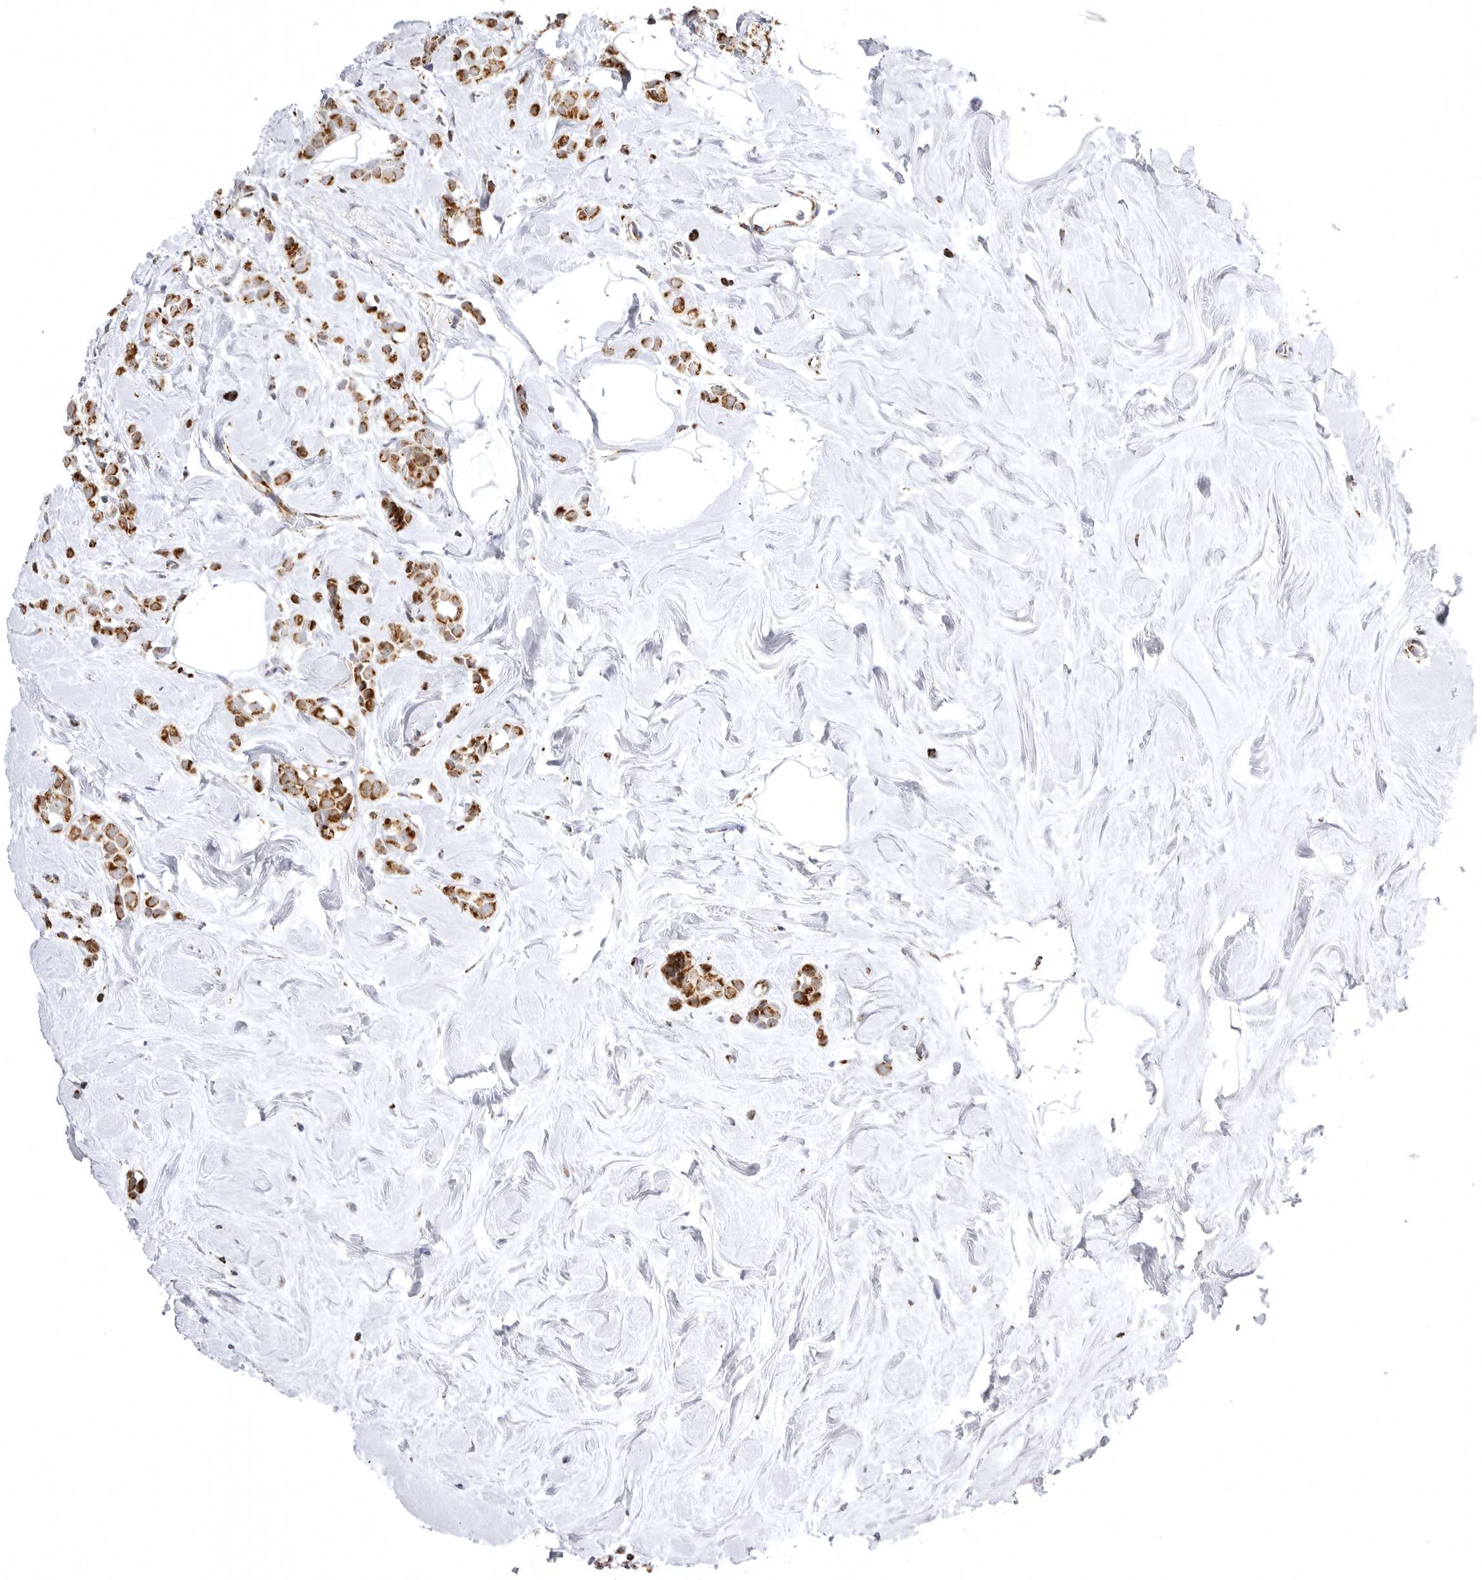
{"staining": {"intensity": "moderate", "quantity": ">75%", "location": "cytoplasmic/membranous"}, "tissue": "breast cancer", "cell_type": "Tumor cells", "image_type": "cancer", "snomed": [{"axis": "morphology", "description": "Lobular carcinoma"}, {"axis": "topography", "description": "Breast"}], "caption": "Breast cancer stained for a protein reveals moderate cytoplasmic/membranous positivity in tumor cells.", "gene": "TUFM", "patient": {"sex": "female", "age": 47}}